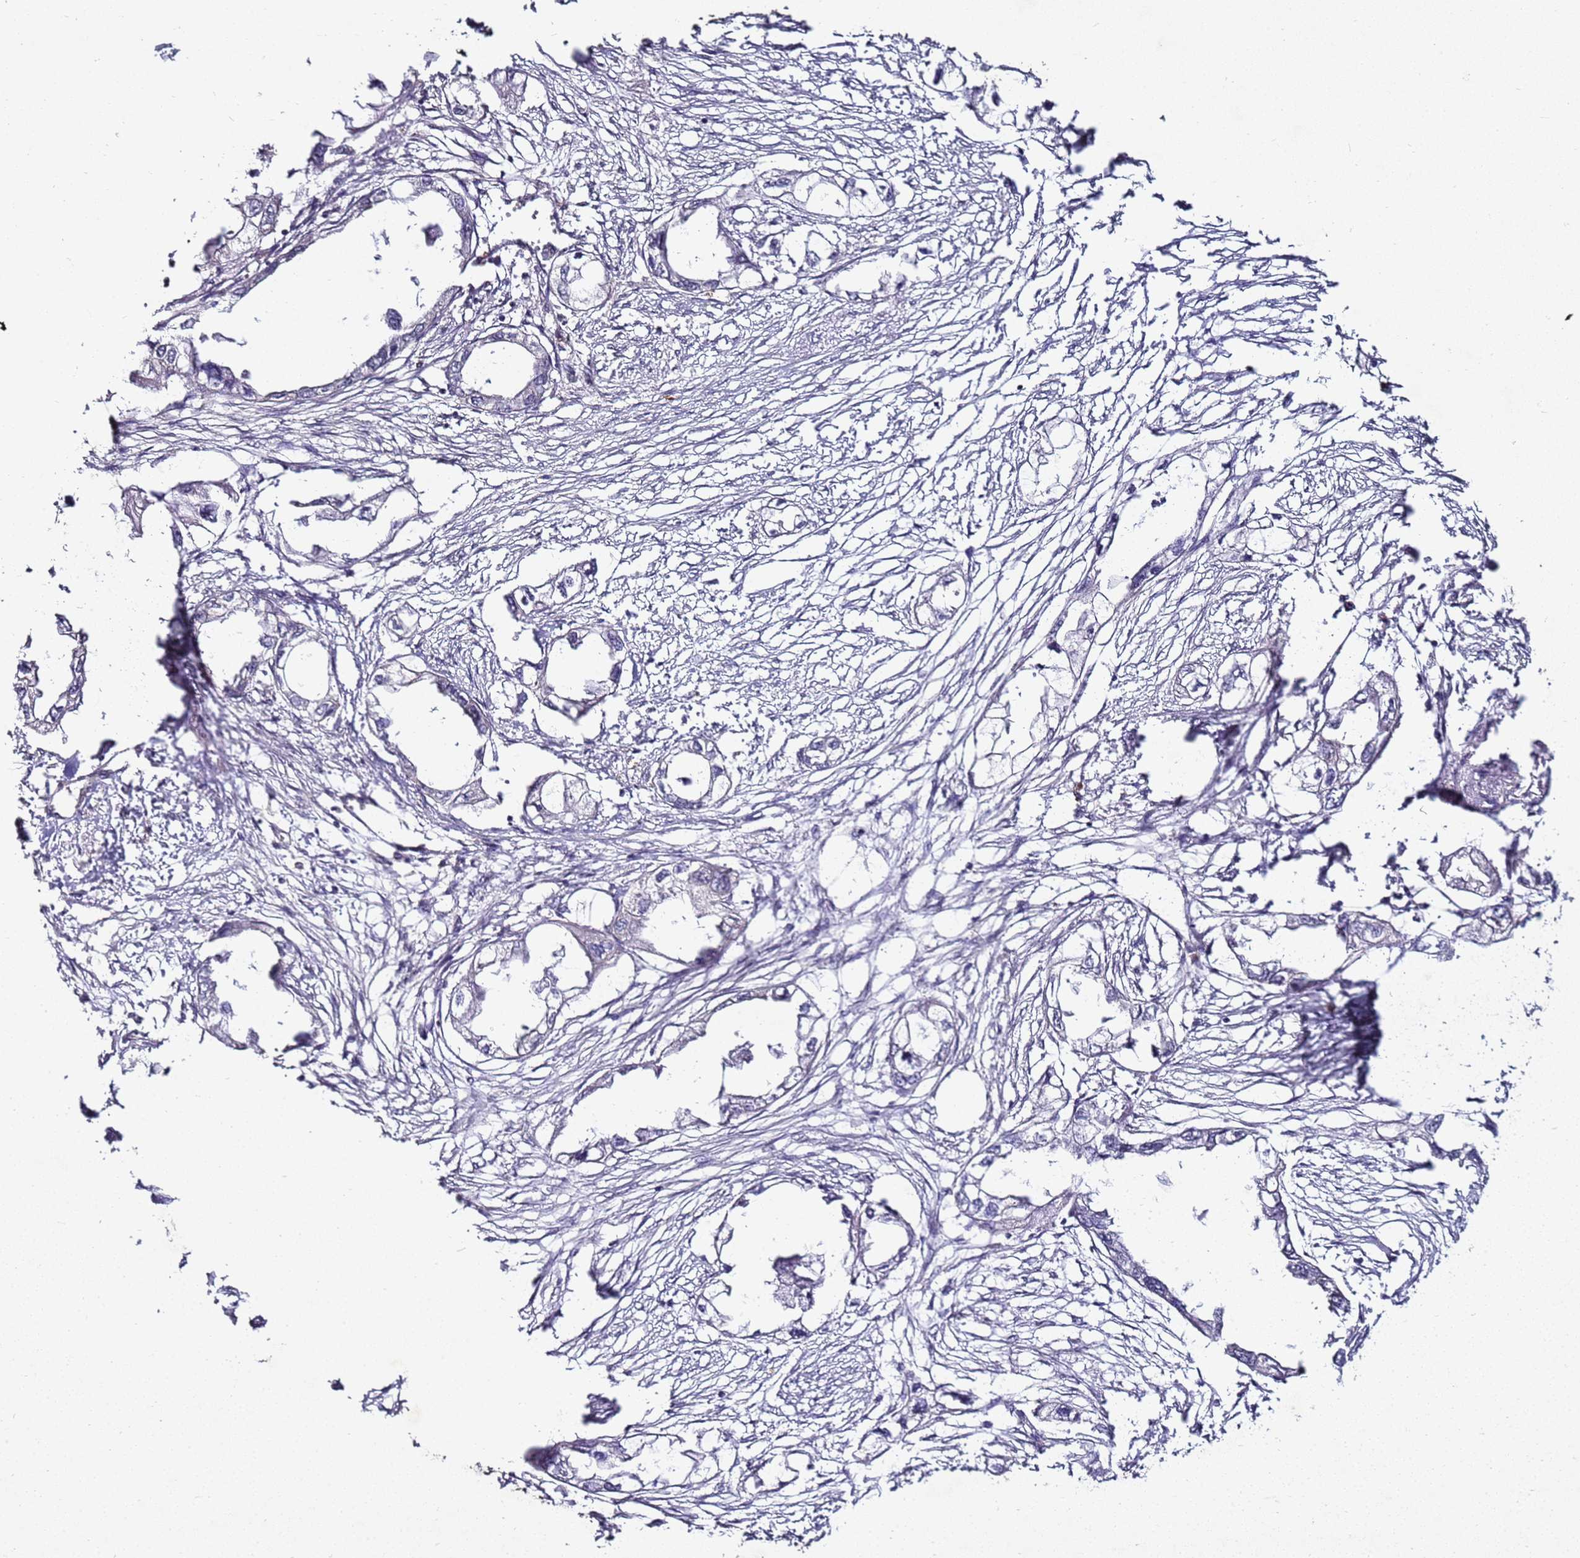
{"staining": {"intensity": "negative", "quantity": "none", "location": "none"}, "tissue": "endometrial cancer", "cell_type": "Tumor cells", "image_type": "cancer", "snomed": [{"axis": "morphology", "description": "Adenocarcinoma, NOS"}, {"axis": "morphology", "description": "Adenocarcinoma, metastatic, NOS"}, {"axis": "topography", "description": "Adipose tissue"}, {"axis": "topography", "description": "Endometrium"}], "caption": "Tumor cells show no significant protein staining in endometrial metastatic adenocarcinoma.", "gene": "ANKRD17", "patient": {"sex": "female", "age": 67}}